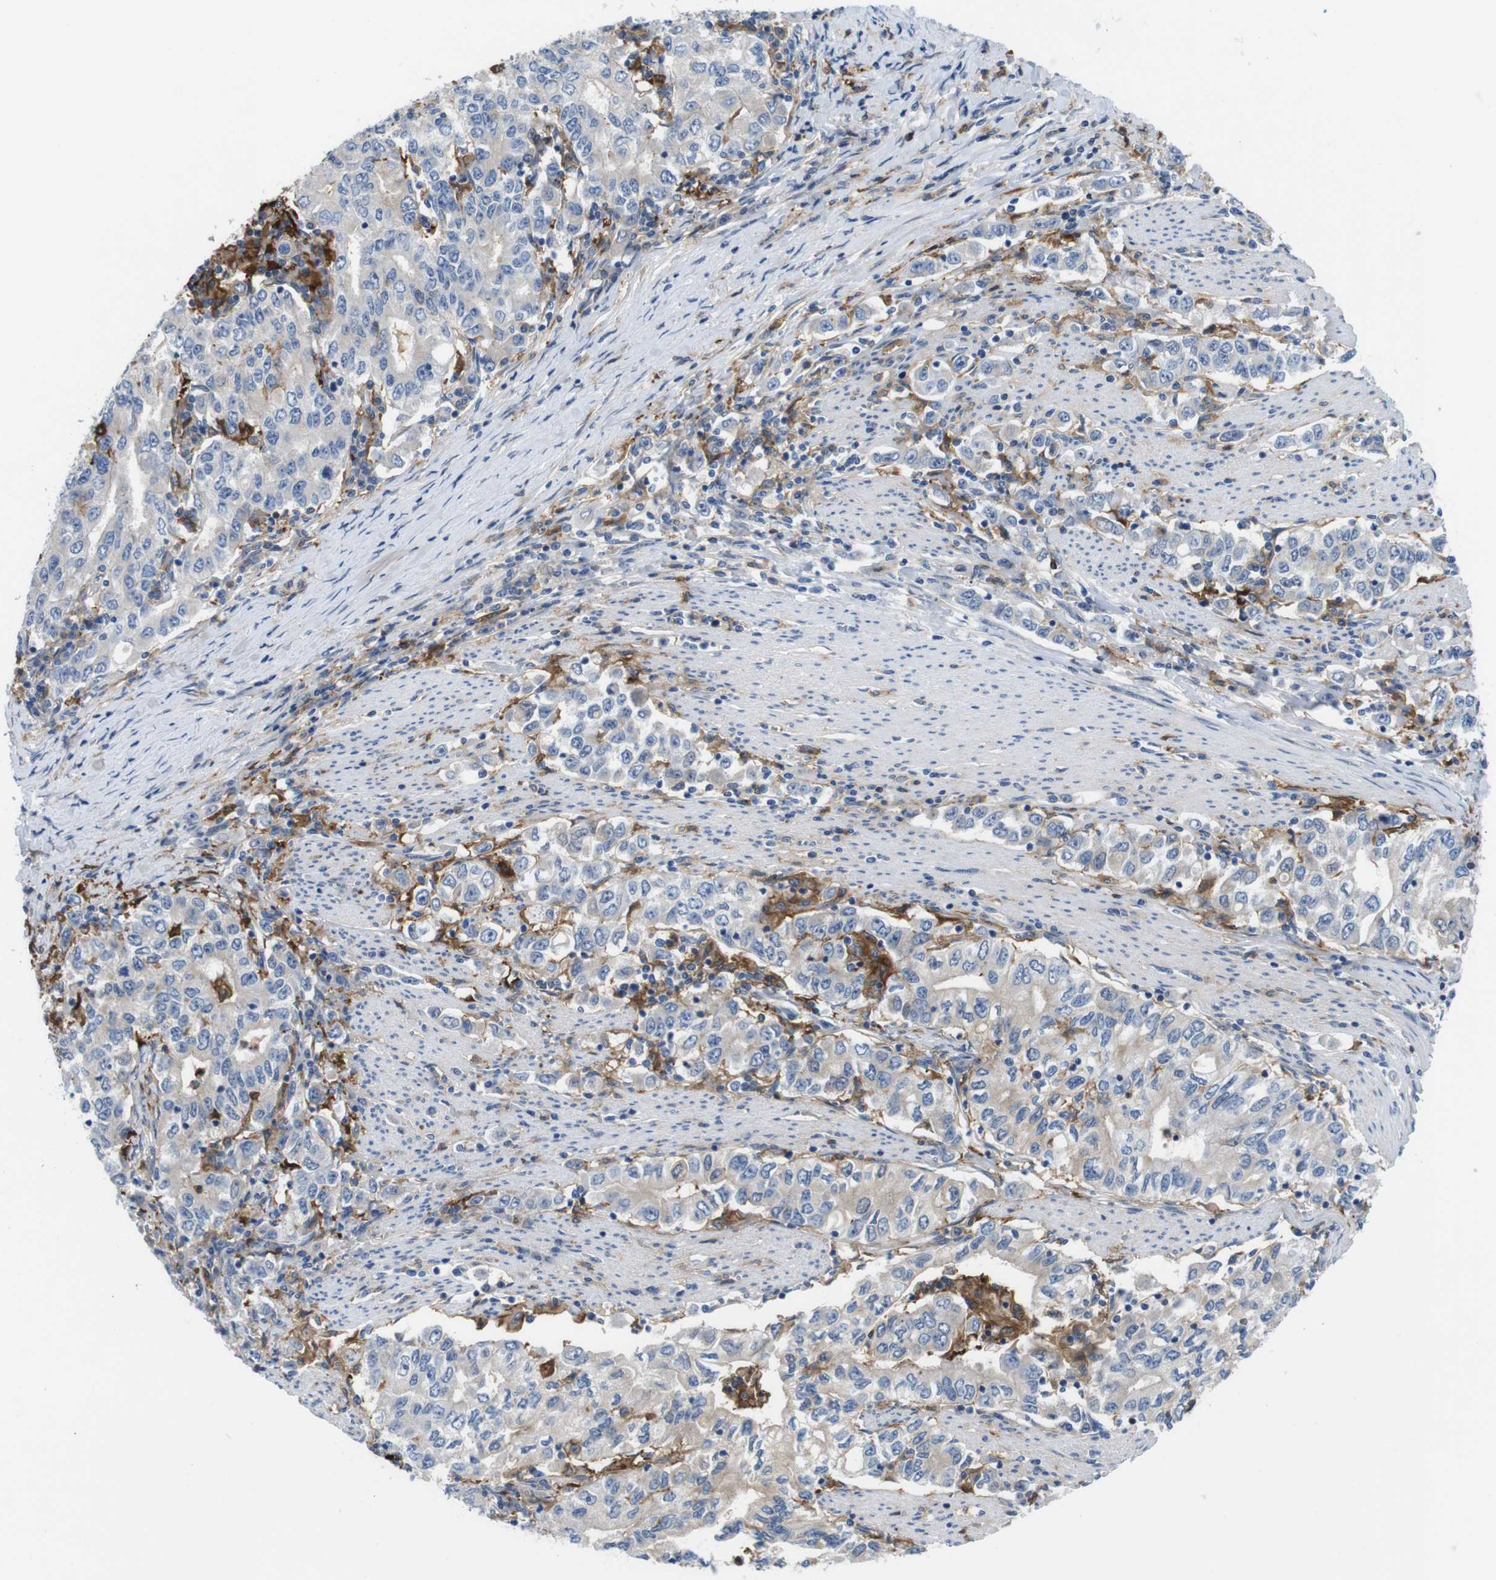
{"staining": {"intensity": "weak", "quantity": "<25%", "location": "cytoplasmic/membranous"}, "tissue": "stomach cancer", "cell_type": "Tumor cells", "image_type": "cancer", "snomed": [{"axis": "morphology", "description": "Adenocarcinoma, NOS"}, {"axis": "topography", "description": "Stomach, lower"}], "caption": "The histopathology image exhibits no staining of tumor cells in stomach cancer (adenocarcinoma). Brightfield microscopy of immunohistochemistry stained with DAB (3,3'-diaminobenzidine) (brown) and hematoxylin (blue), captured at high magnification.", "gene": "CD300C", "patient": {"sex": "female", "age": 72}}